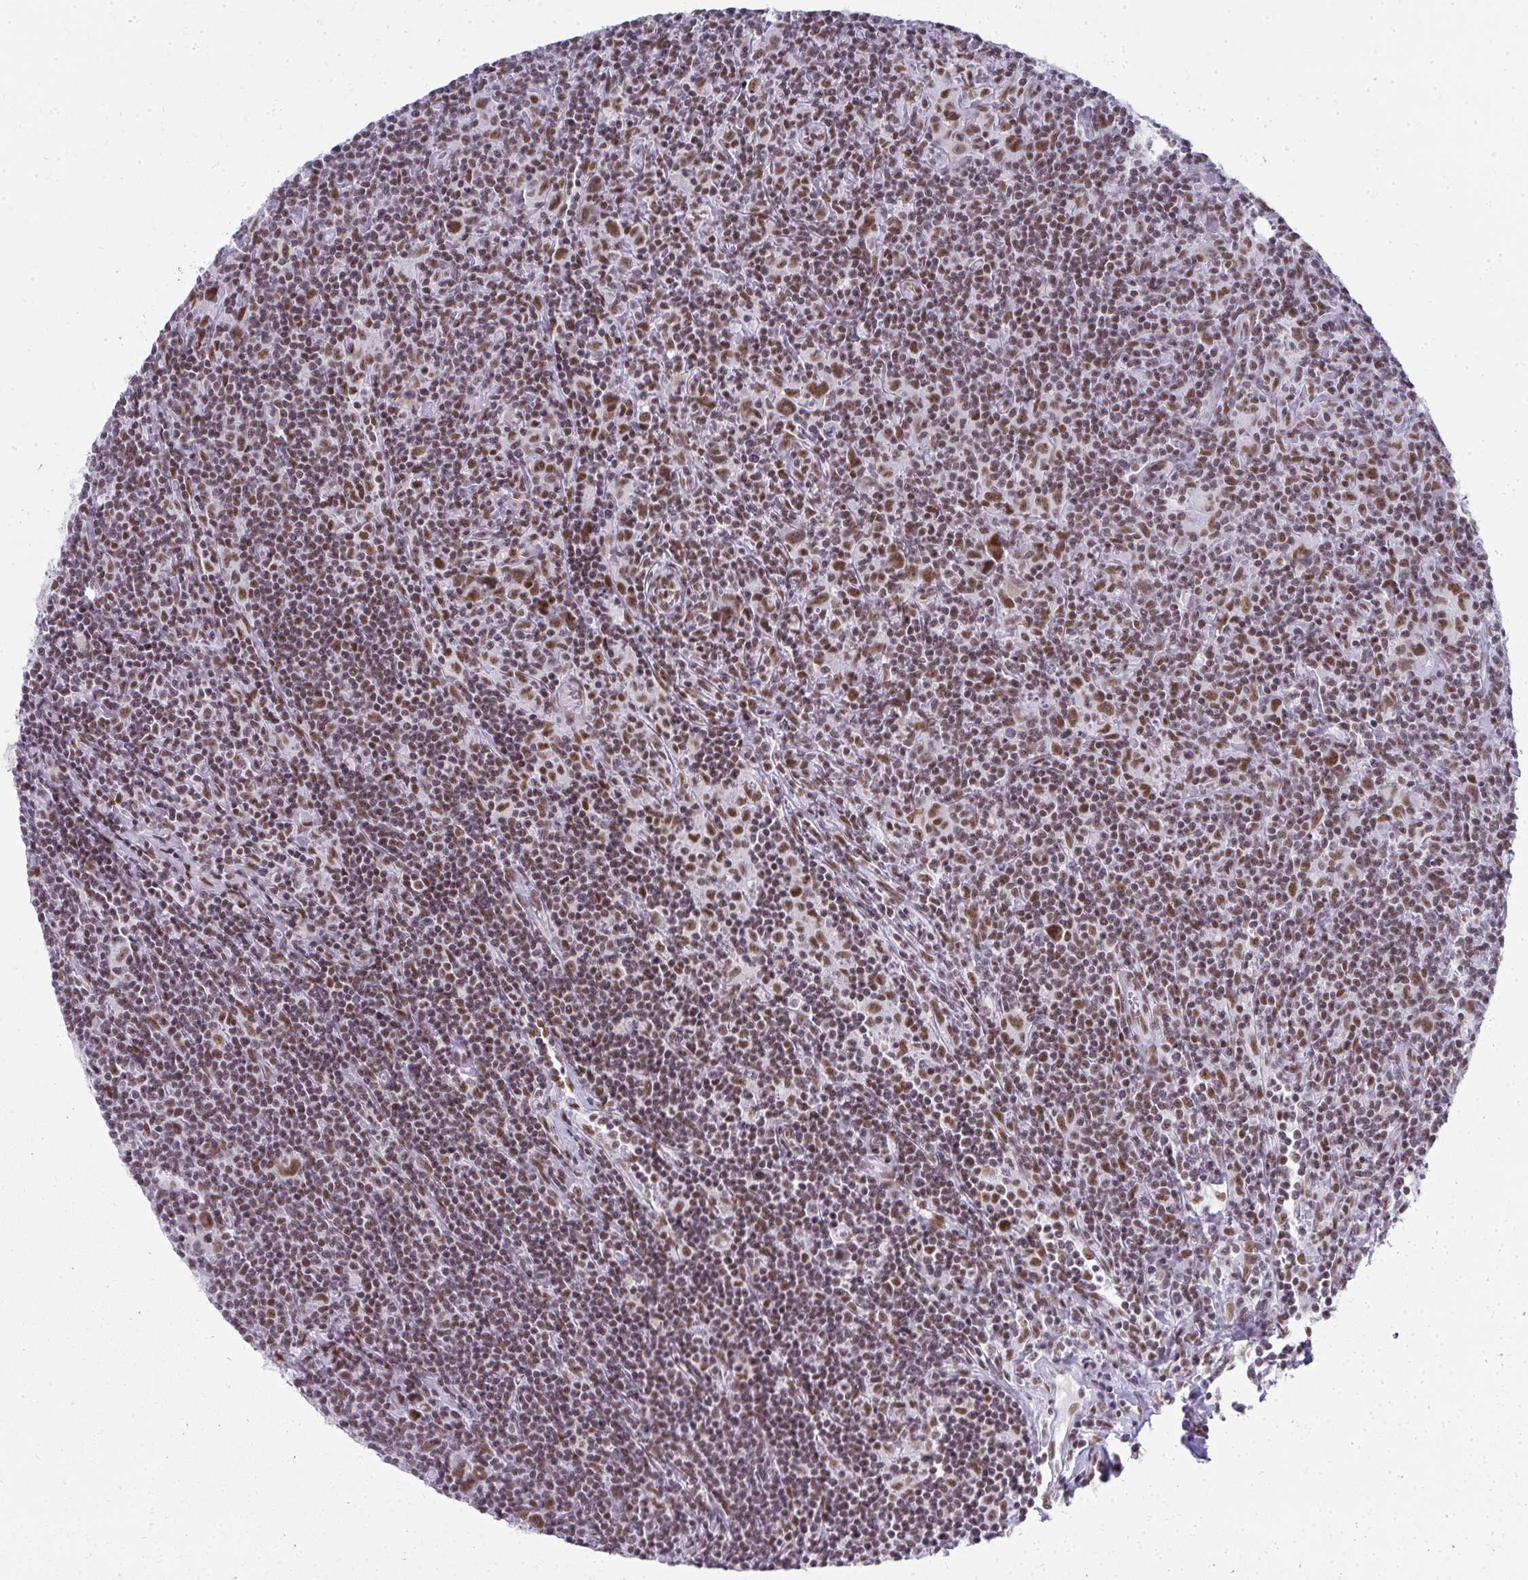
{"staining": {"intensity": "moderate", "quantity": ">75%", "location": "nuclear"}, "tissue": "lymphoma", "cell_type": "Tumor cells", "image_type": "cancer", "snomed": [{"axis": "morphology", "description": "Hodgkin's disease, NOS"}, {"axis": "topography", "description": "Lymph node"}], "caption": "Lymphoma was stained to show a protein in brown. There is medium levels of moderate nuclear positivity in approximately >75% of tumor cells. Immunohistochemistry stains the protein of interest in brown and the nuclei are stained blue.", "gene": "CREBBP", "patient": {"sex": "female", "age": 18}}